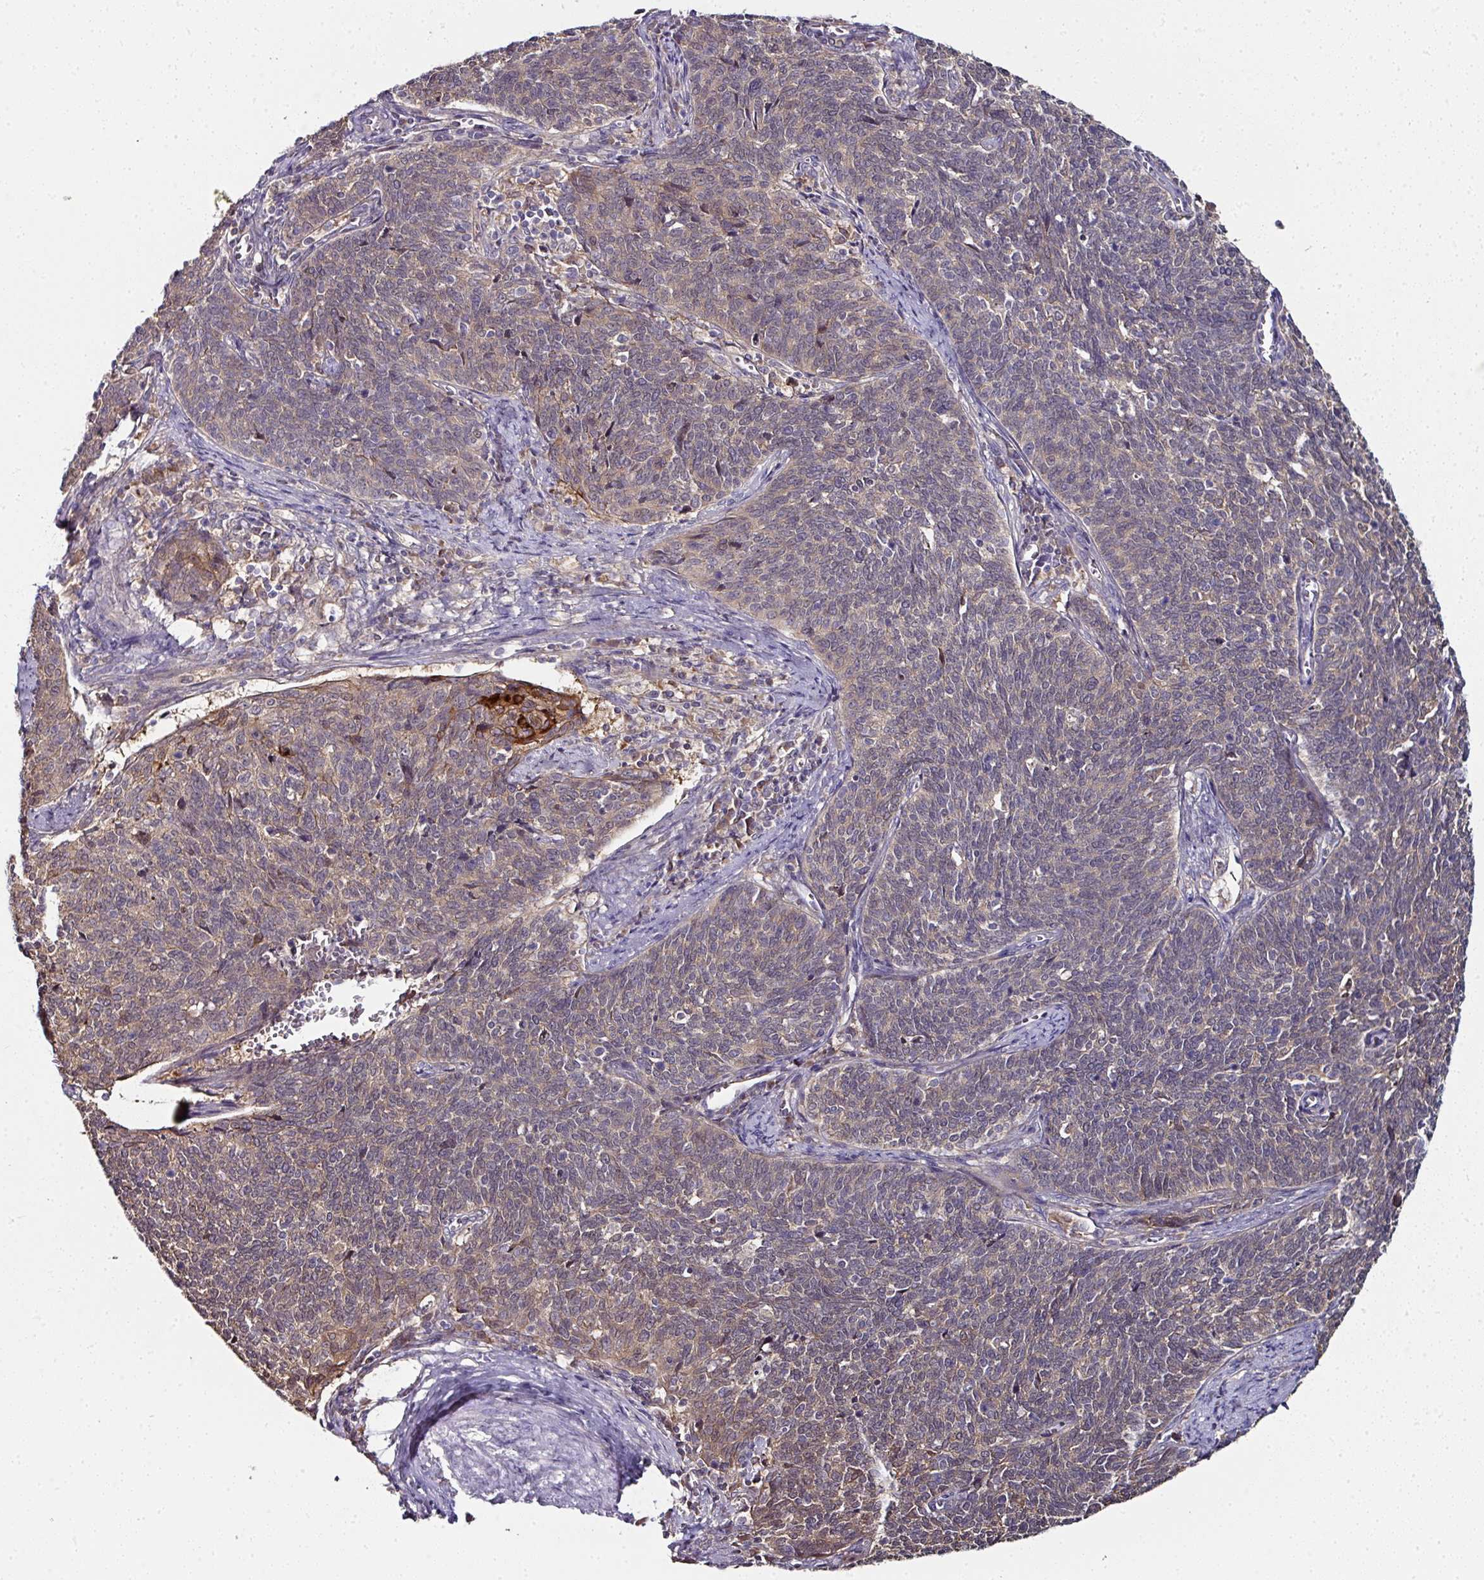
{"staining": {"intensity": "moderate", "quantity": "<25%", "location": "cytoplasmic/membranous"}, "tissue": "cervical cancer", "cell_type": "Tumor cells", "image_type": "cancer", "snomed": [{"axis": "morphology", "description": "Squamous cell carcinoma, NOS"}, {"axis": "topography", "description": "Cervix"}], "caption": "A histopathology image showing moderate cytoplasmic/membranous positivity in approximately <25% of tumor cells in cervical squamous cell carcinoma, as visualized by brown immunohistochemical staining.", "gene": "CTDSP2", "patient": {"sex": "female", "age": 39}}